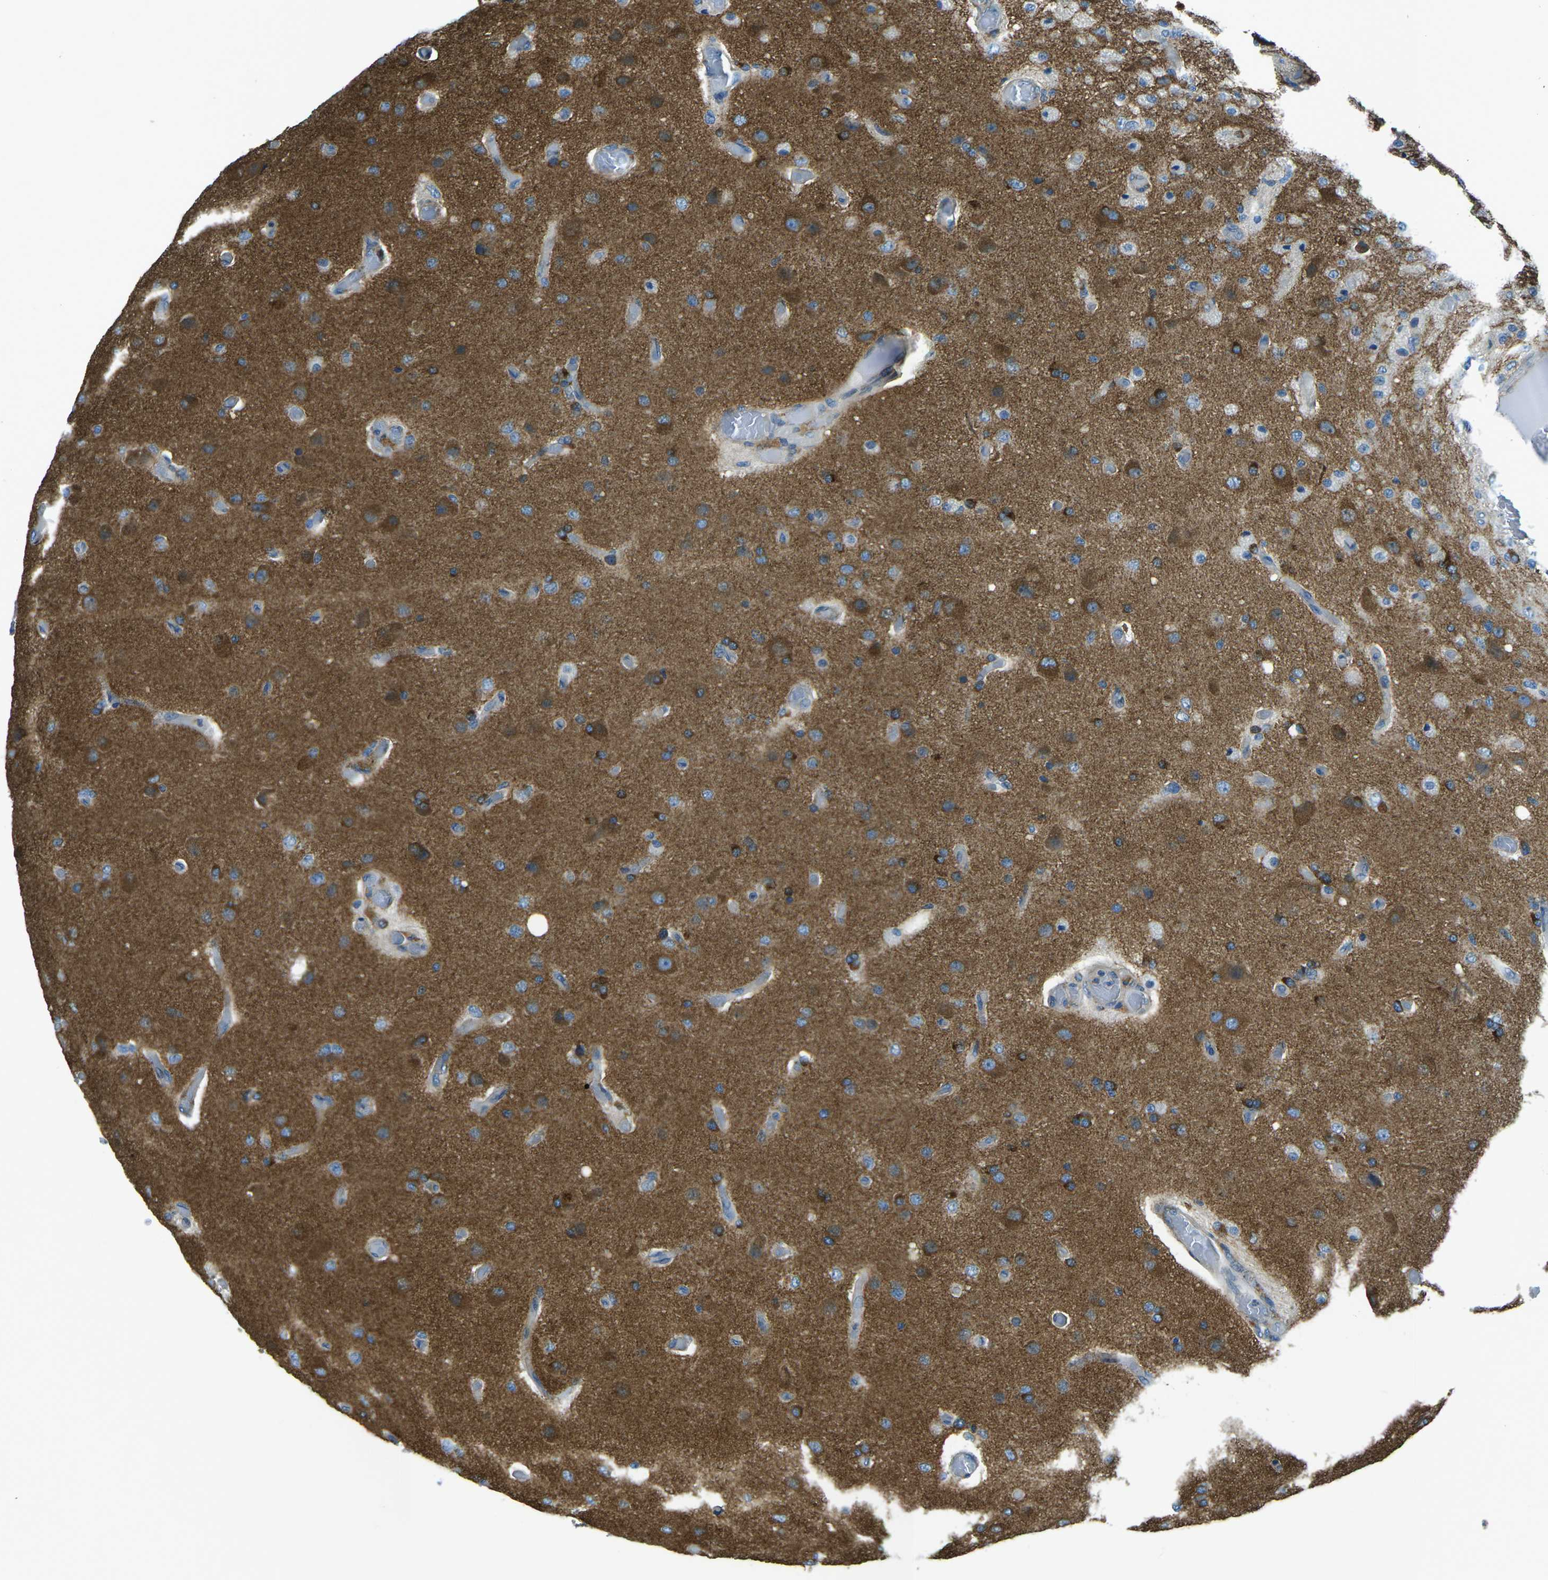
{"staining": {"intensity": "moderate", "quantity": "25%-75%", "location": "cytoplasmic/membranous"}, "tissue": "glioma", "cell_type": "Tumor cells", "image_type": "cancer", "snomed": [{"axis": "morphology", "description": "Normal tissue, NOS"}, {"axis": "morphology", "description": "Glioma, malignant, High grade"}, {"axis": "topography", "description": "Cerebral cortex"}], "caption": "Tumor cells show medium levels of moderate cytoplasmic/membranous positivity in approximately 25%-75% of cells in malignant glioma (high-grade).", "gene": "CDK17", "patient": {"sex": "male", "age": 77}}